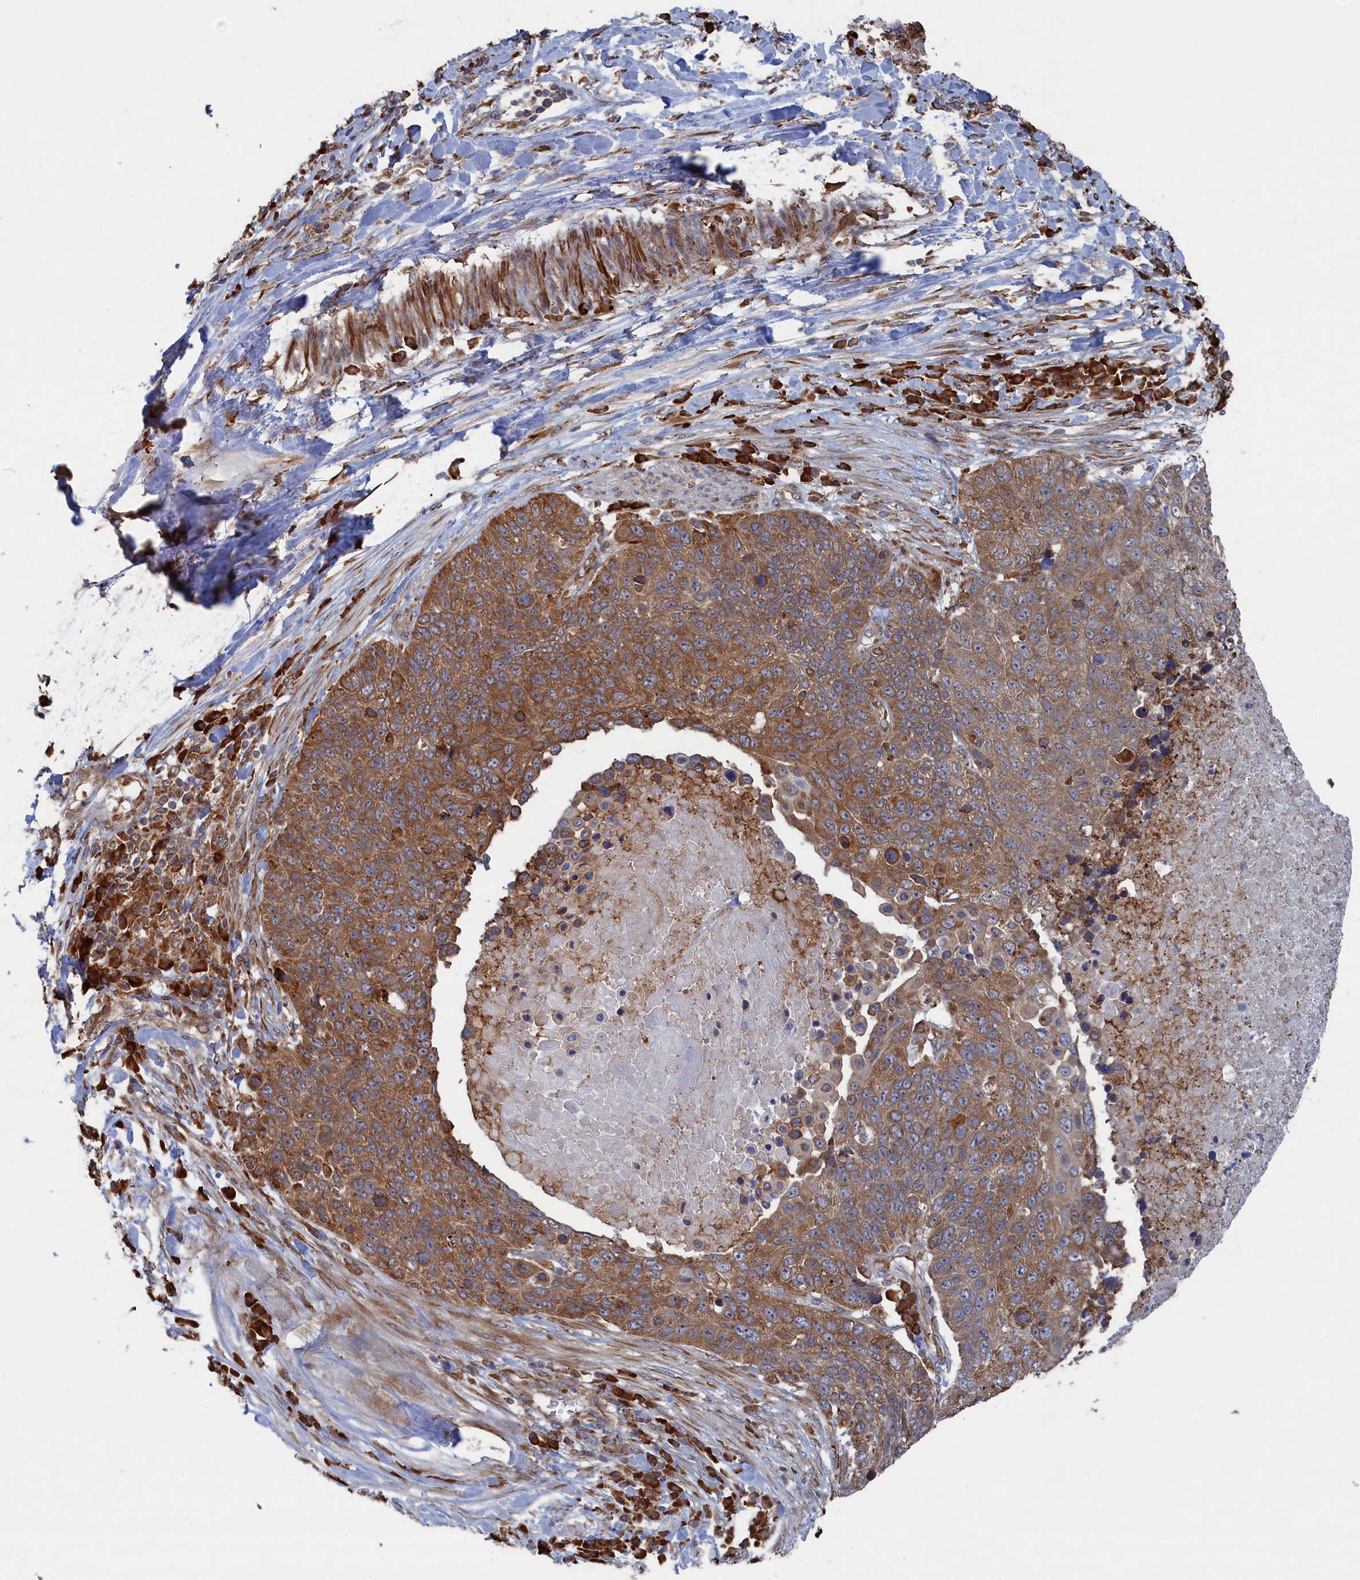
{"staining": {"intensity": "moderate", "quantity": ">75%", "location": "cytoplasmic/membranous"}, "tissue": "lung cancer", "cell_type": "Tumor cells", "image_type": "cancer", "snomed": [{"axis": "morphology", "description": "Normal tissue, NOS"}, {"axis": "morphology", "description": "Squamous cell carcinoma, NOS"}, {"axis": "topography", "description": "Lymph node"}, {"axis": "topography", "description": "Lung"}], "caption": "Lung cancer was stained to show a protein in brown. There is medium levels of moderate cytoplasmic/membranous staining in about >75% of tumor cells.", "gene": "BPIFB6", "patient": {"sex": "male", "age": 66}}